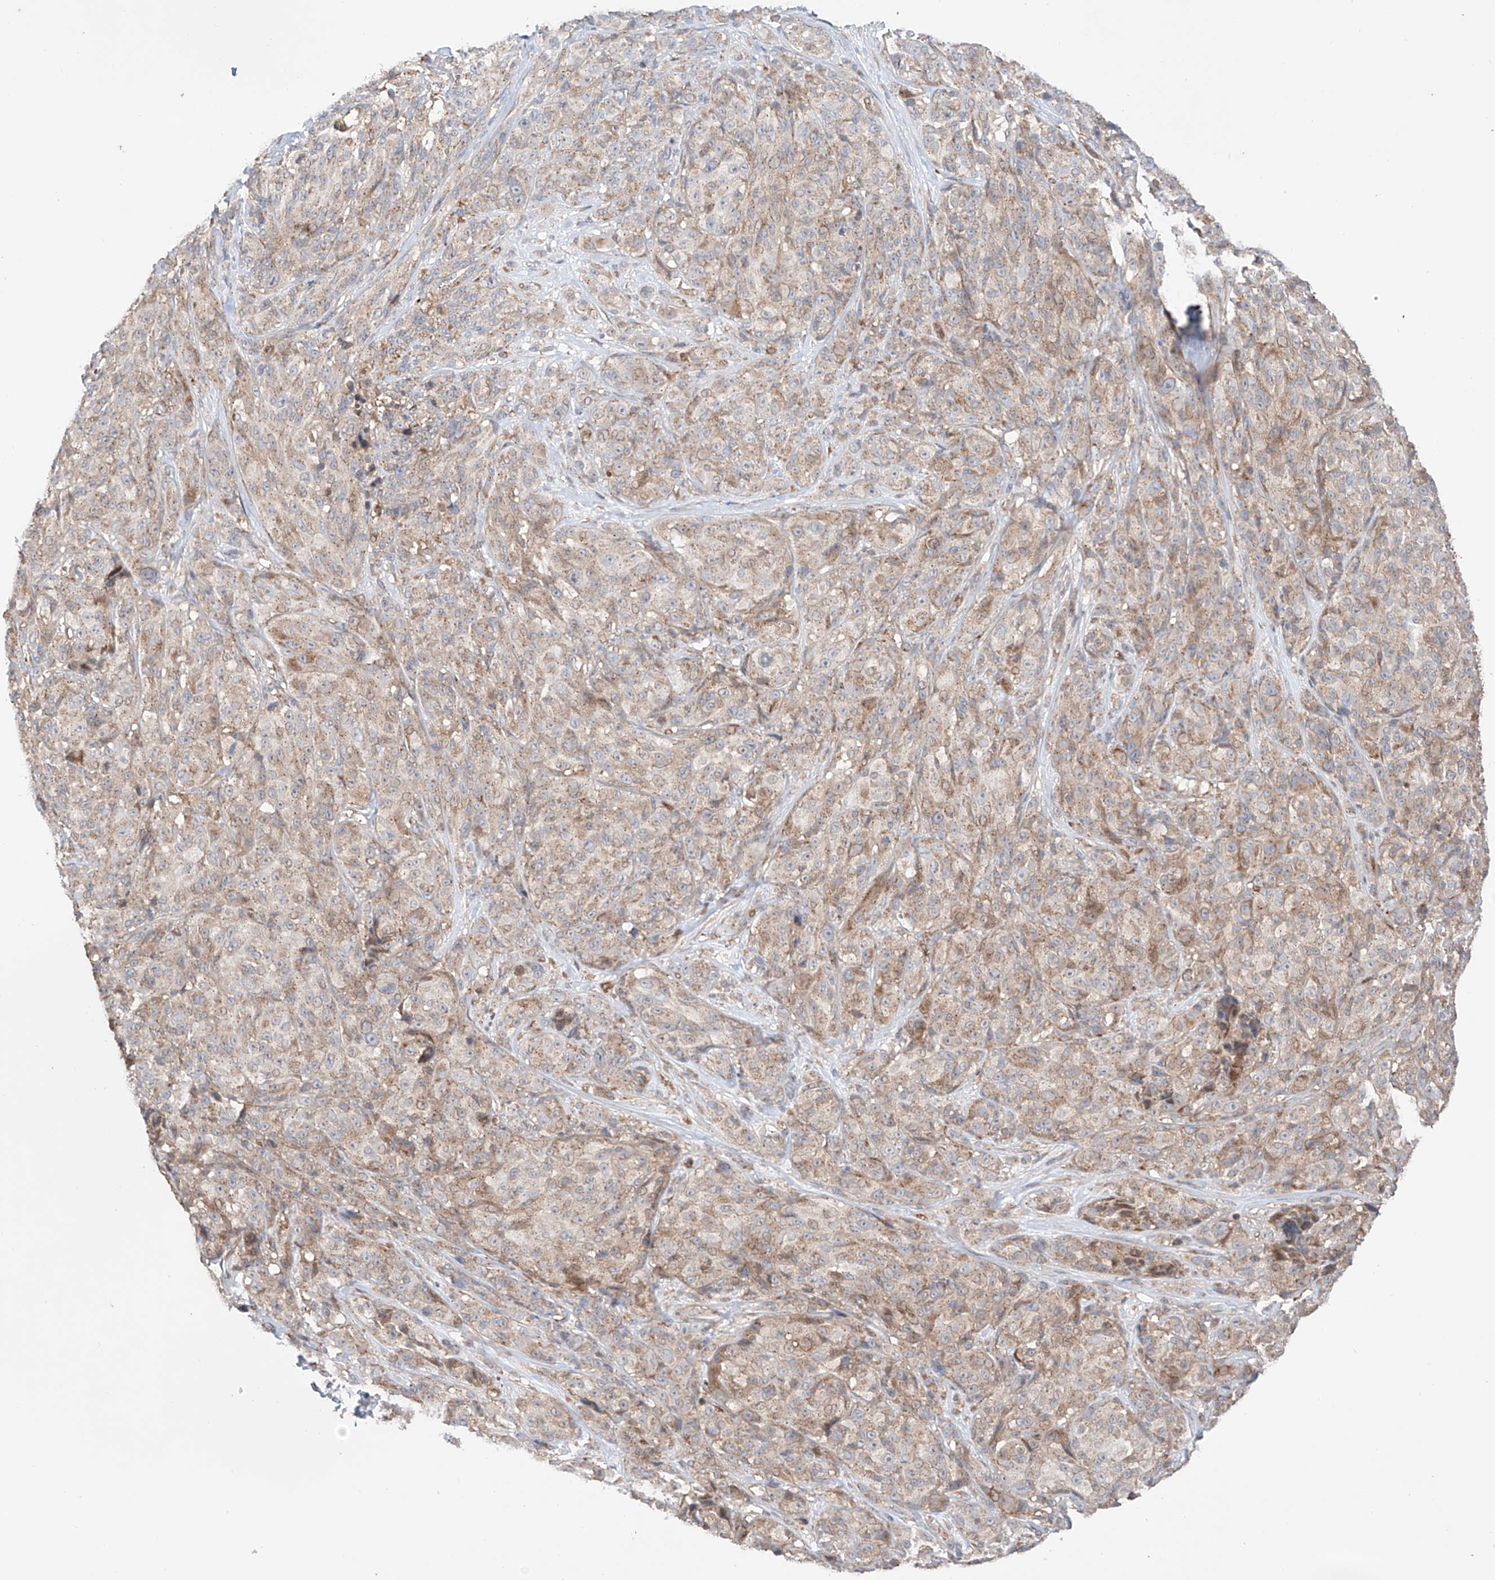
{"staining": {"intensity": "weak", "quantity": "25%-75%", "location": "cytoplasmic/membranous"}, "tissue": "melanoma", "cell_type": "Tumor cells", "image_type": "cancer", "snomed": [{"axis": "morphology", "description": "Malignant melanoma, NOS"}, {"axis": "topography", "description": "Skin"}], "caption": "Human malignant melanoma stained for a protein (brown) exhibits weak cytoplasmic/membranous positive staining in approximately 25%-75% of tumor cells.", "gene": "MOSPD1", "patient": {"sex": "male", "age": 73}}